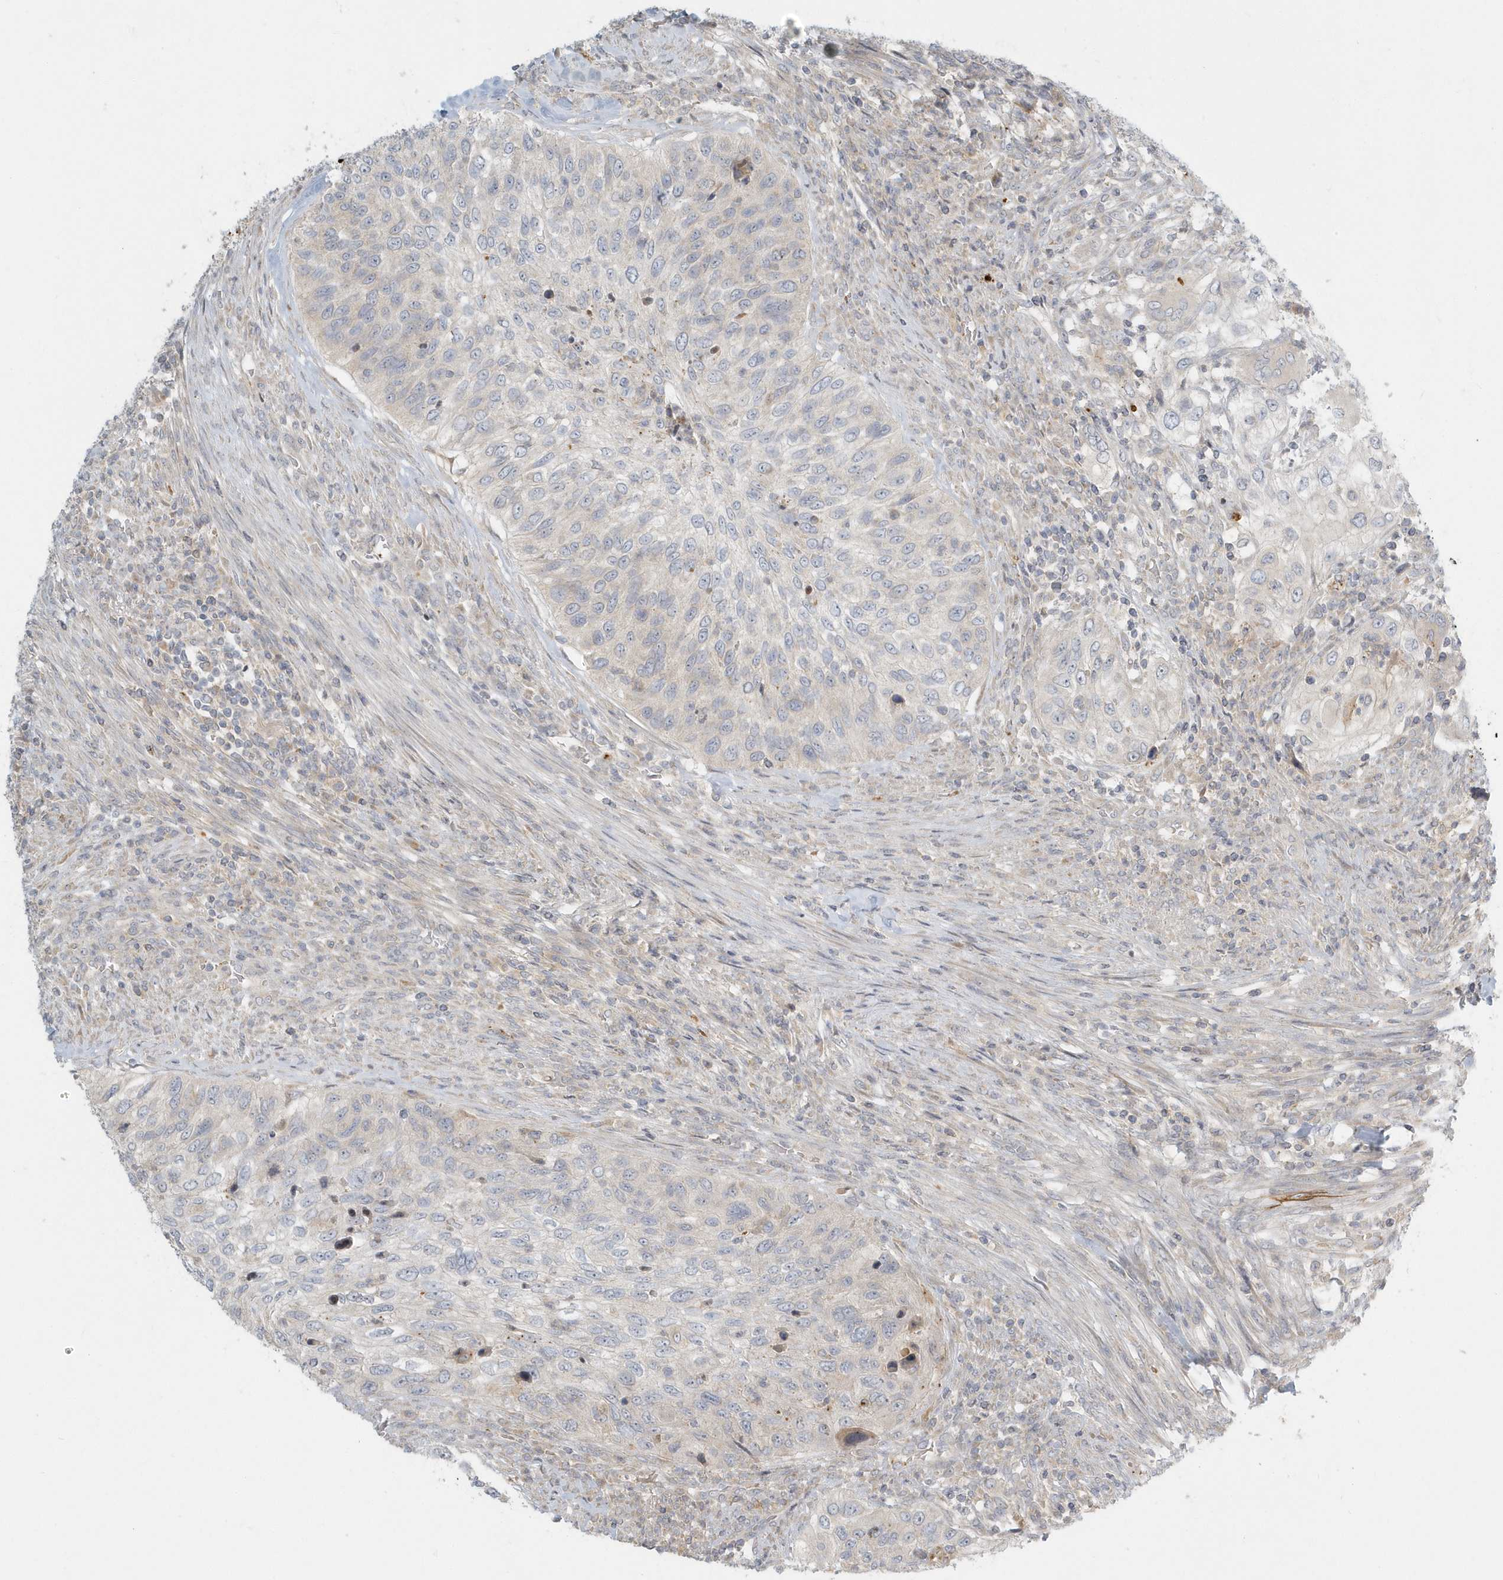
{"staining": {"intensity": "negative", "quantity": "none", "location": "none"}, "tissue": "urothelial cancer", "cell_type": "Tumor cells", "image_type": "cancer", "snomed": [{"axis": "morphology", "description": "Urothelial carcinoma, High grade"}, {"axis": "topography", "description": "Urinary bladder"}], "caption": "The photomicrograph reveals no significant staining in tumor cells of urothelial carcinoma (high-grade). Nuclei are stained in blue.", "gene": "NAPB", "patient": {"sex": "female", "age": 60}}